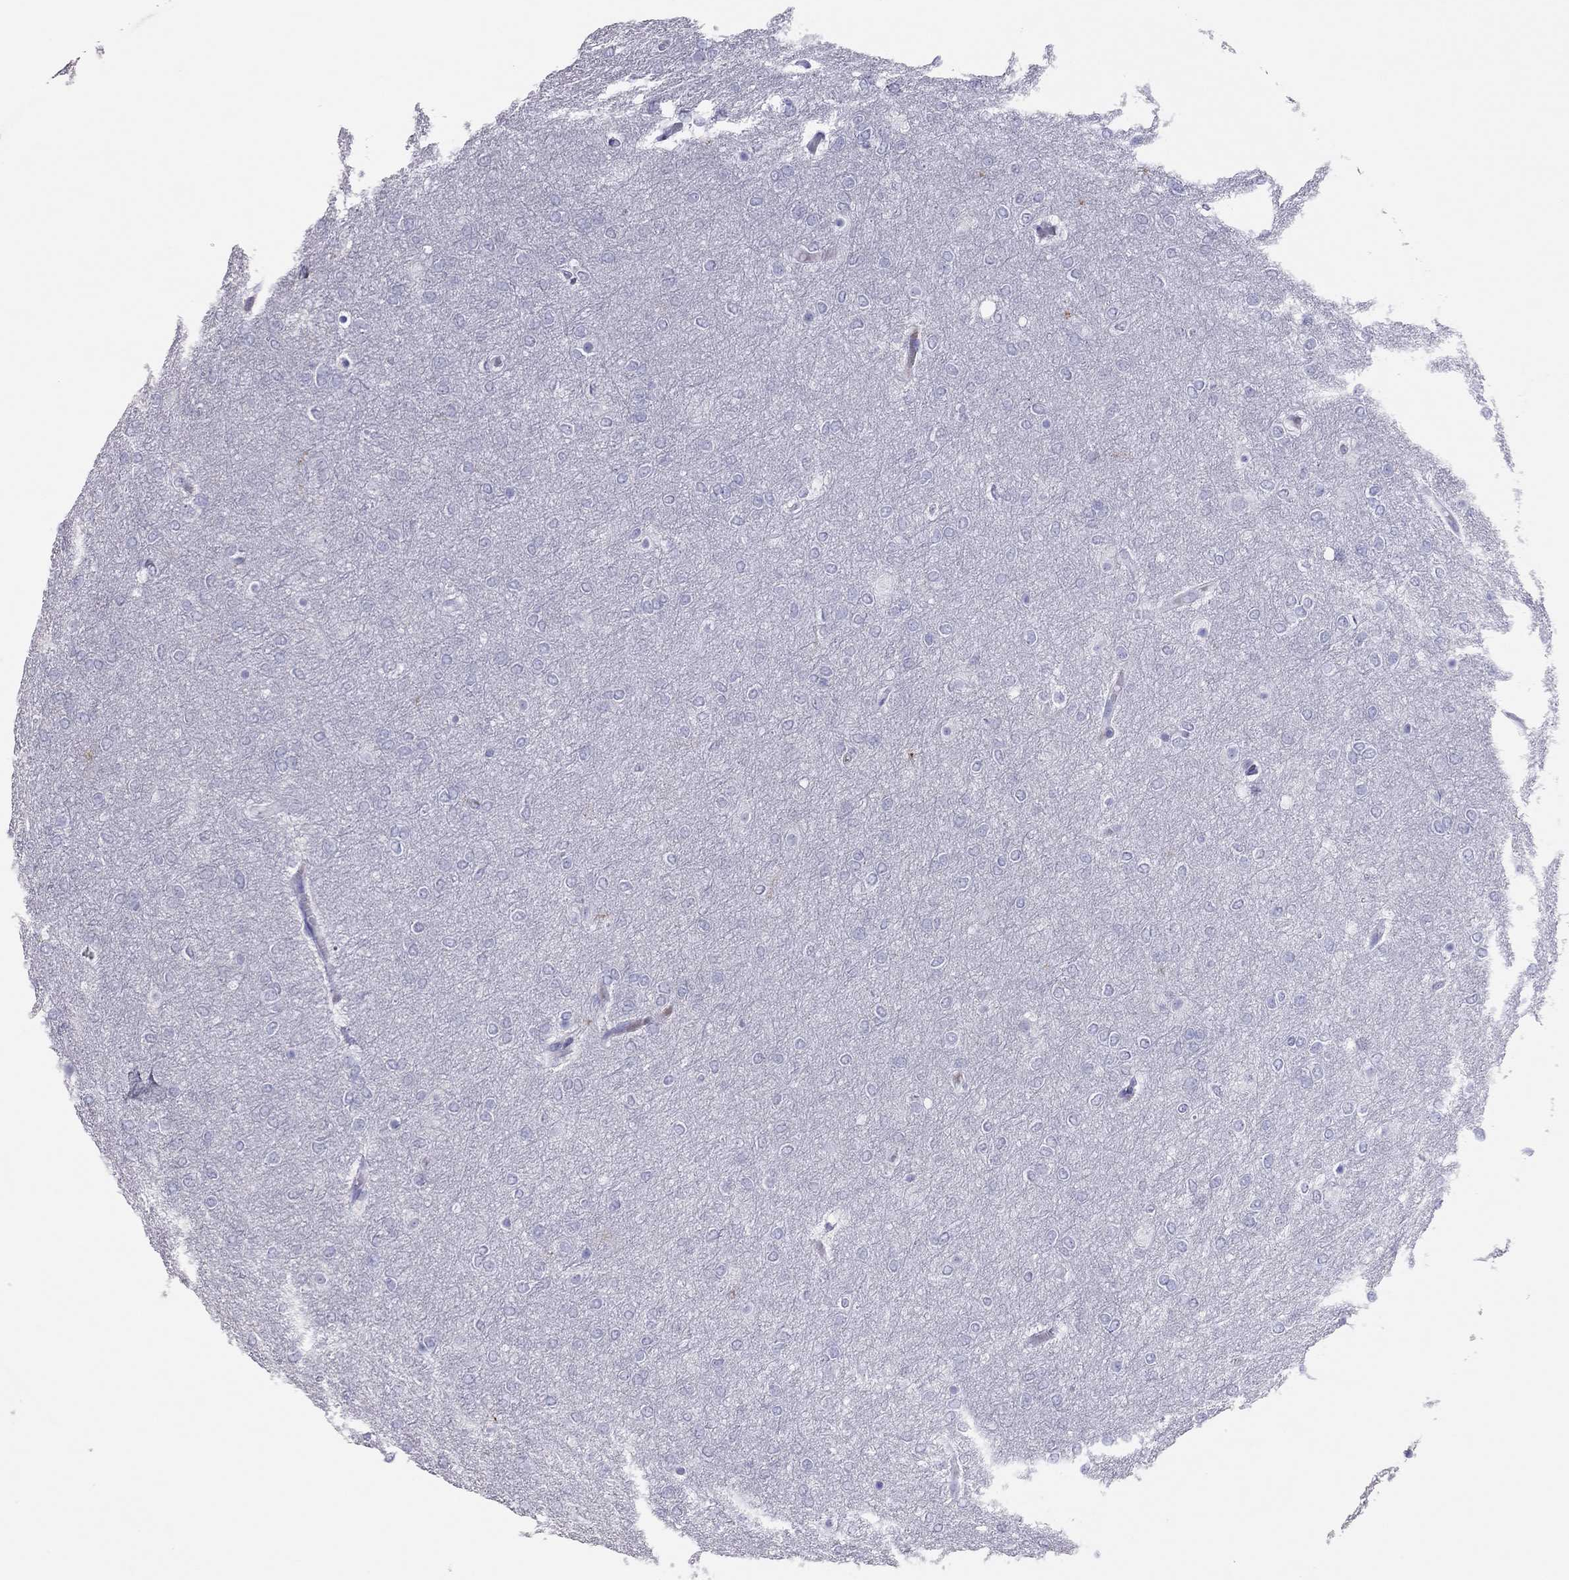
{"staining": {"intensity": "negative", "quantity": "none", "location": "none"}, "tissue": "glioma", "cell_type": "Tumor cells", "image_type": "cancer", "snomed": [{"axis": "morphology", "description": "Glioma, malignant, High grade"}, {"axis": "topography", "description": "Brain"}], "caption": "Glioma was stained to show a protein in brown. There is no significant staining in tumor cells. (Brightfield microscopy of DAB (3,3'-diaminobenzidine) IHC at high magnification).", "gene": "TSHB", "patient": {"sex": "female", "age": 61}}